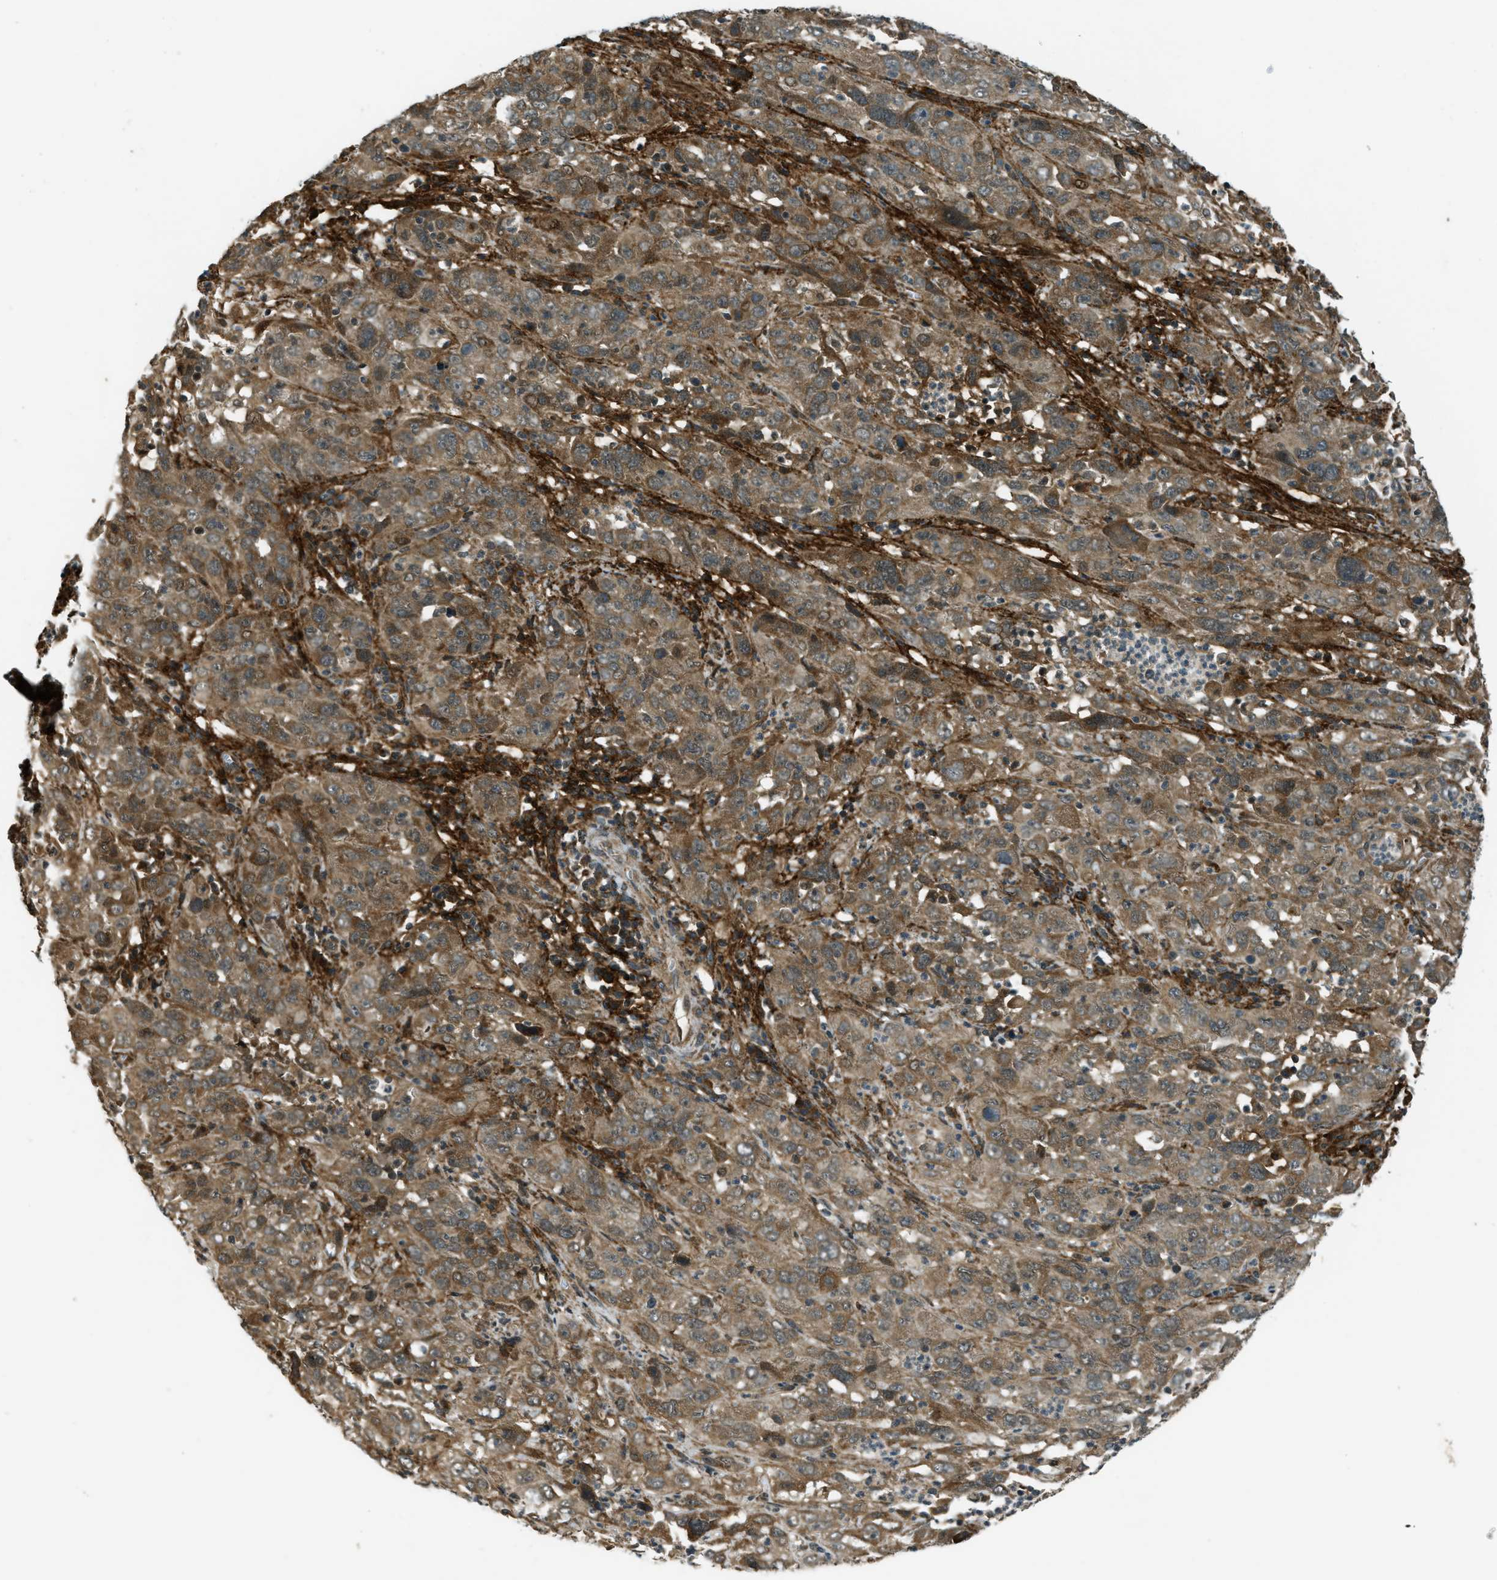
{"staining": {"intensity": "moderate", "quantity": ">75%", "location": "cytoplasmic/membranous"}, "tissue": "cervical cancer", "cell_type": "Tumor cells", "image_type": "cancer", "snomed": [{"axis": "morphology", "description": "Squamous cell carcinoma, NOS"}, {"axis": "topography", "description": "Cervix"}], "caption": "Cervical squamous cell carcinoma stained for a protein (brown) exhibits moderate cytoplasmic/membranous positive expression in about >75% of tumor cells.", "gene": "EIF2AK3", "patient": {"sex": "female", "age": 32}}